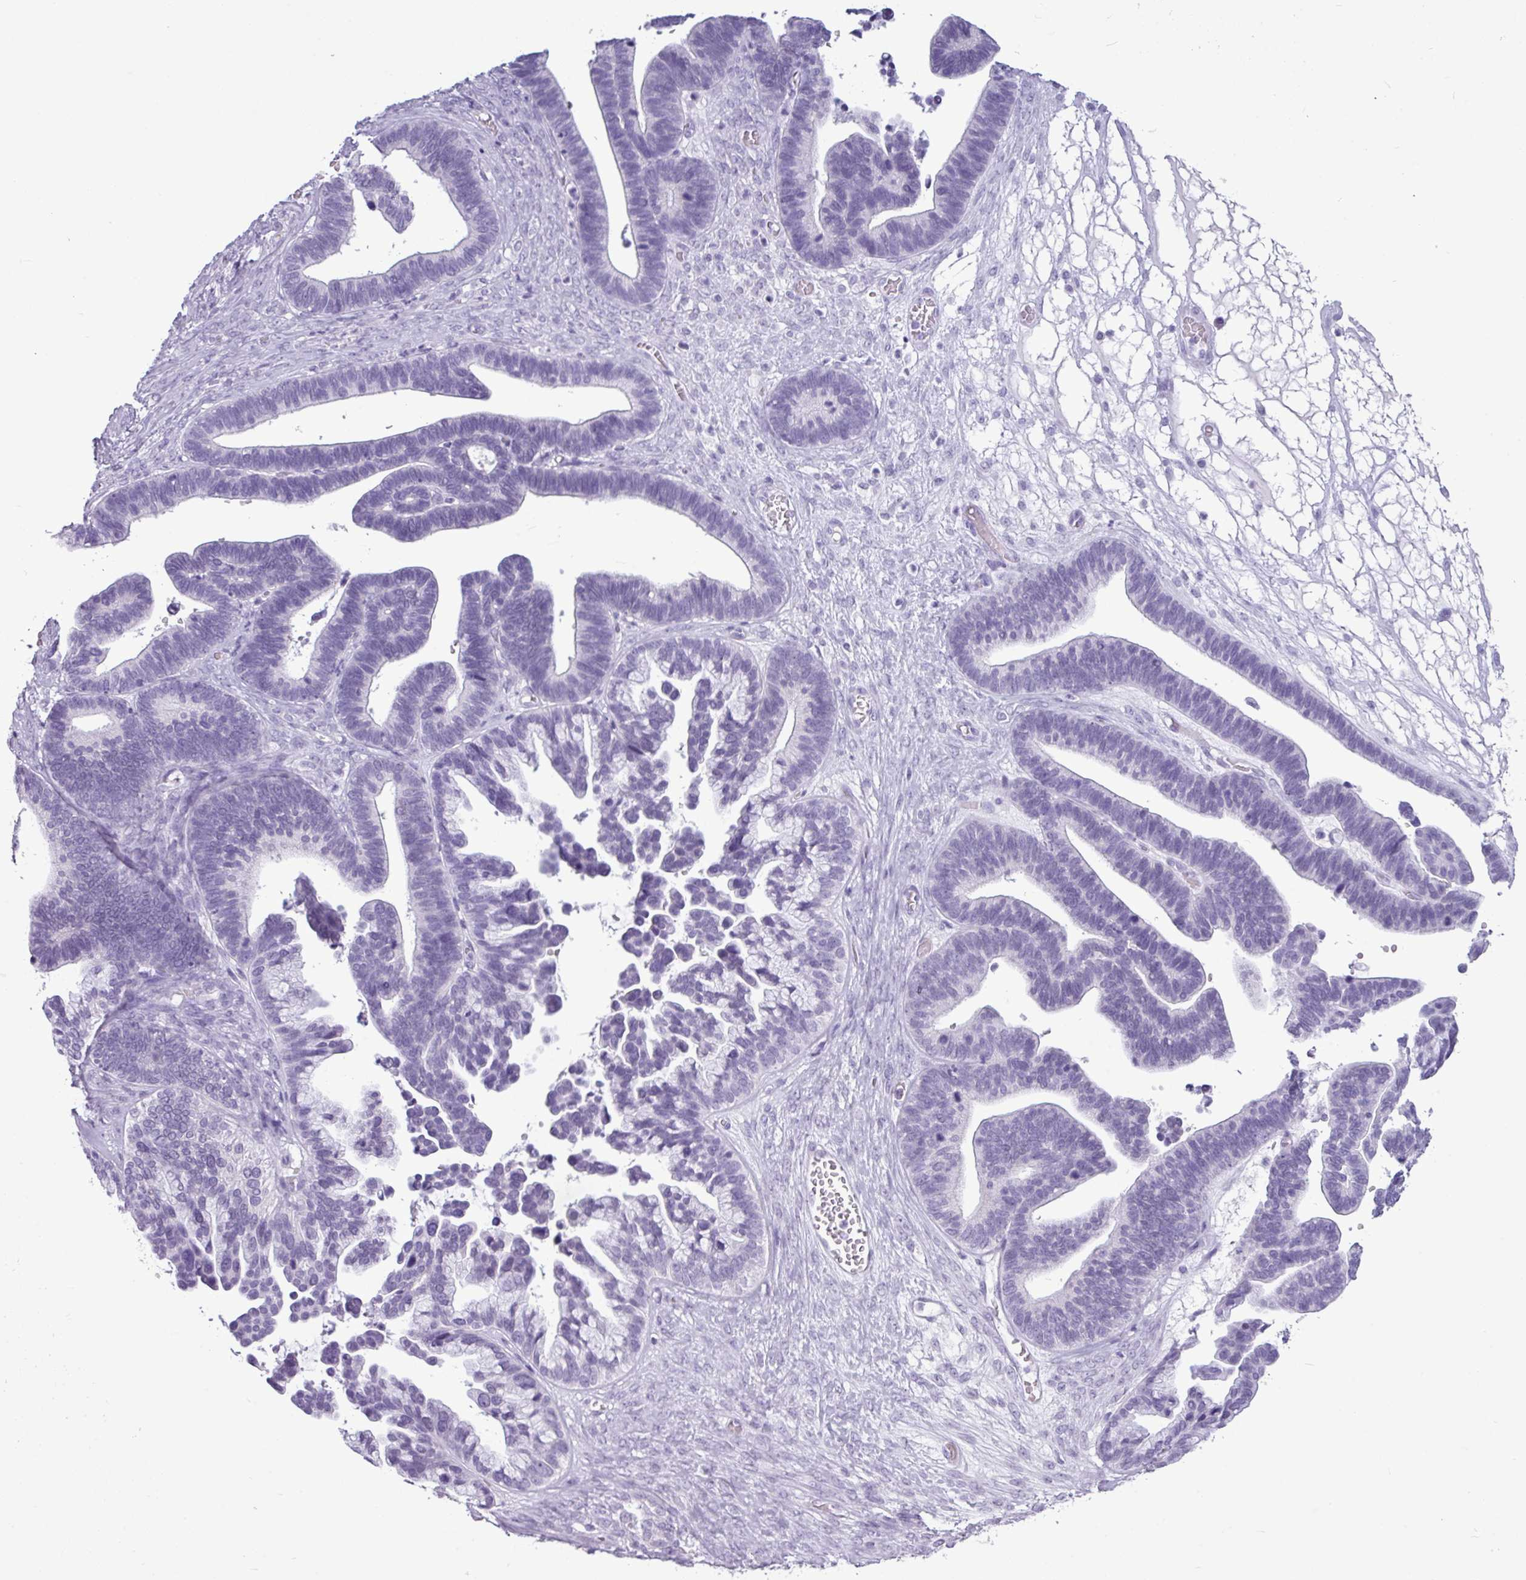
{"staining": {"intensity": "negative", "quantity": "none", "location": "none"}, "tissue": "ovarian cancer", "cell_type": "Tumor cells", "image_type": "cancer", "snomed": [{"axis": "morphology", "description": "Cystadenocarcinoma, serous, NOS"}, {"axis": "topography", "description": "Ovary"}], "caption": "Immunohistochemistry (IHC) of human ovarian serous cystadenocarcinoma displays no staining in tumor cells.", "gene": "AMY2A", "patient": {"sex": "female", "age": 56}}